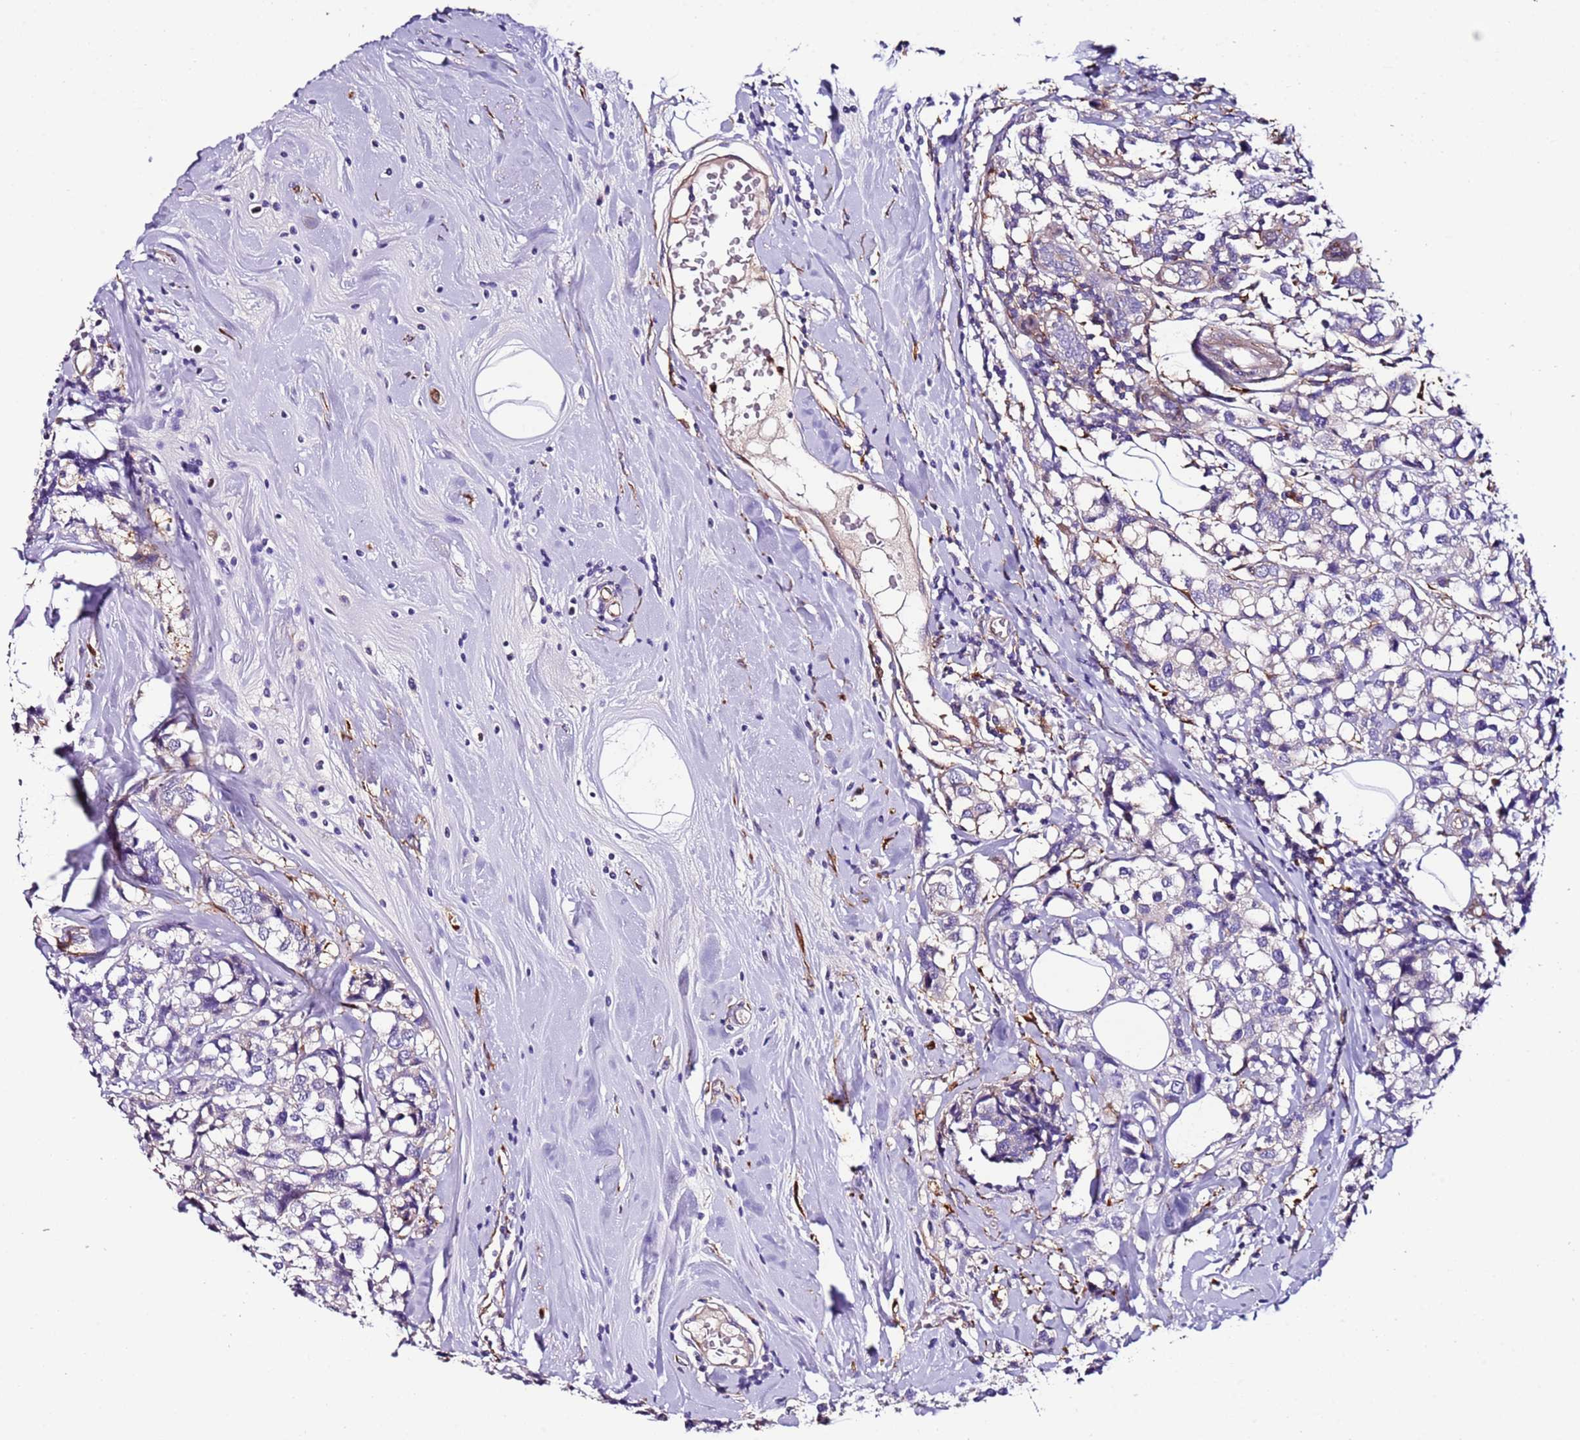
{"staining": {"intensity": "negative", "quantity": "none", "location": "none"}, "tissue": "breast cancer", "cell_type": "Tumor cells", "image_type": "cancer", "snomed": [{"axis": "morphology", "description": "Lobular carcinoma"}, {"axis": "topography", "description": "Breast"}], "caption": "Immunohistochemistry micrograph of human lobular carcinoma (breast) stained for a protein (brown), which shows no positivity in tumor cells.", "gene": "FAM174C", "patient": {"sex": "female", "age": 59}}